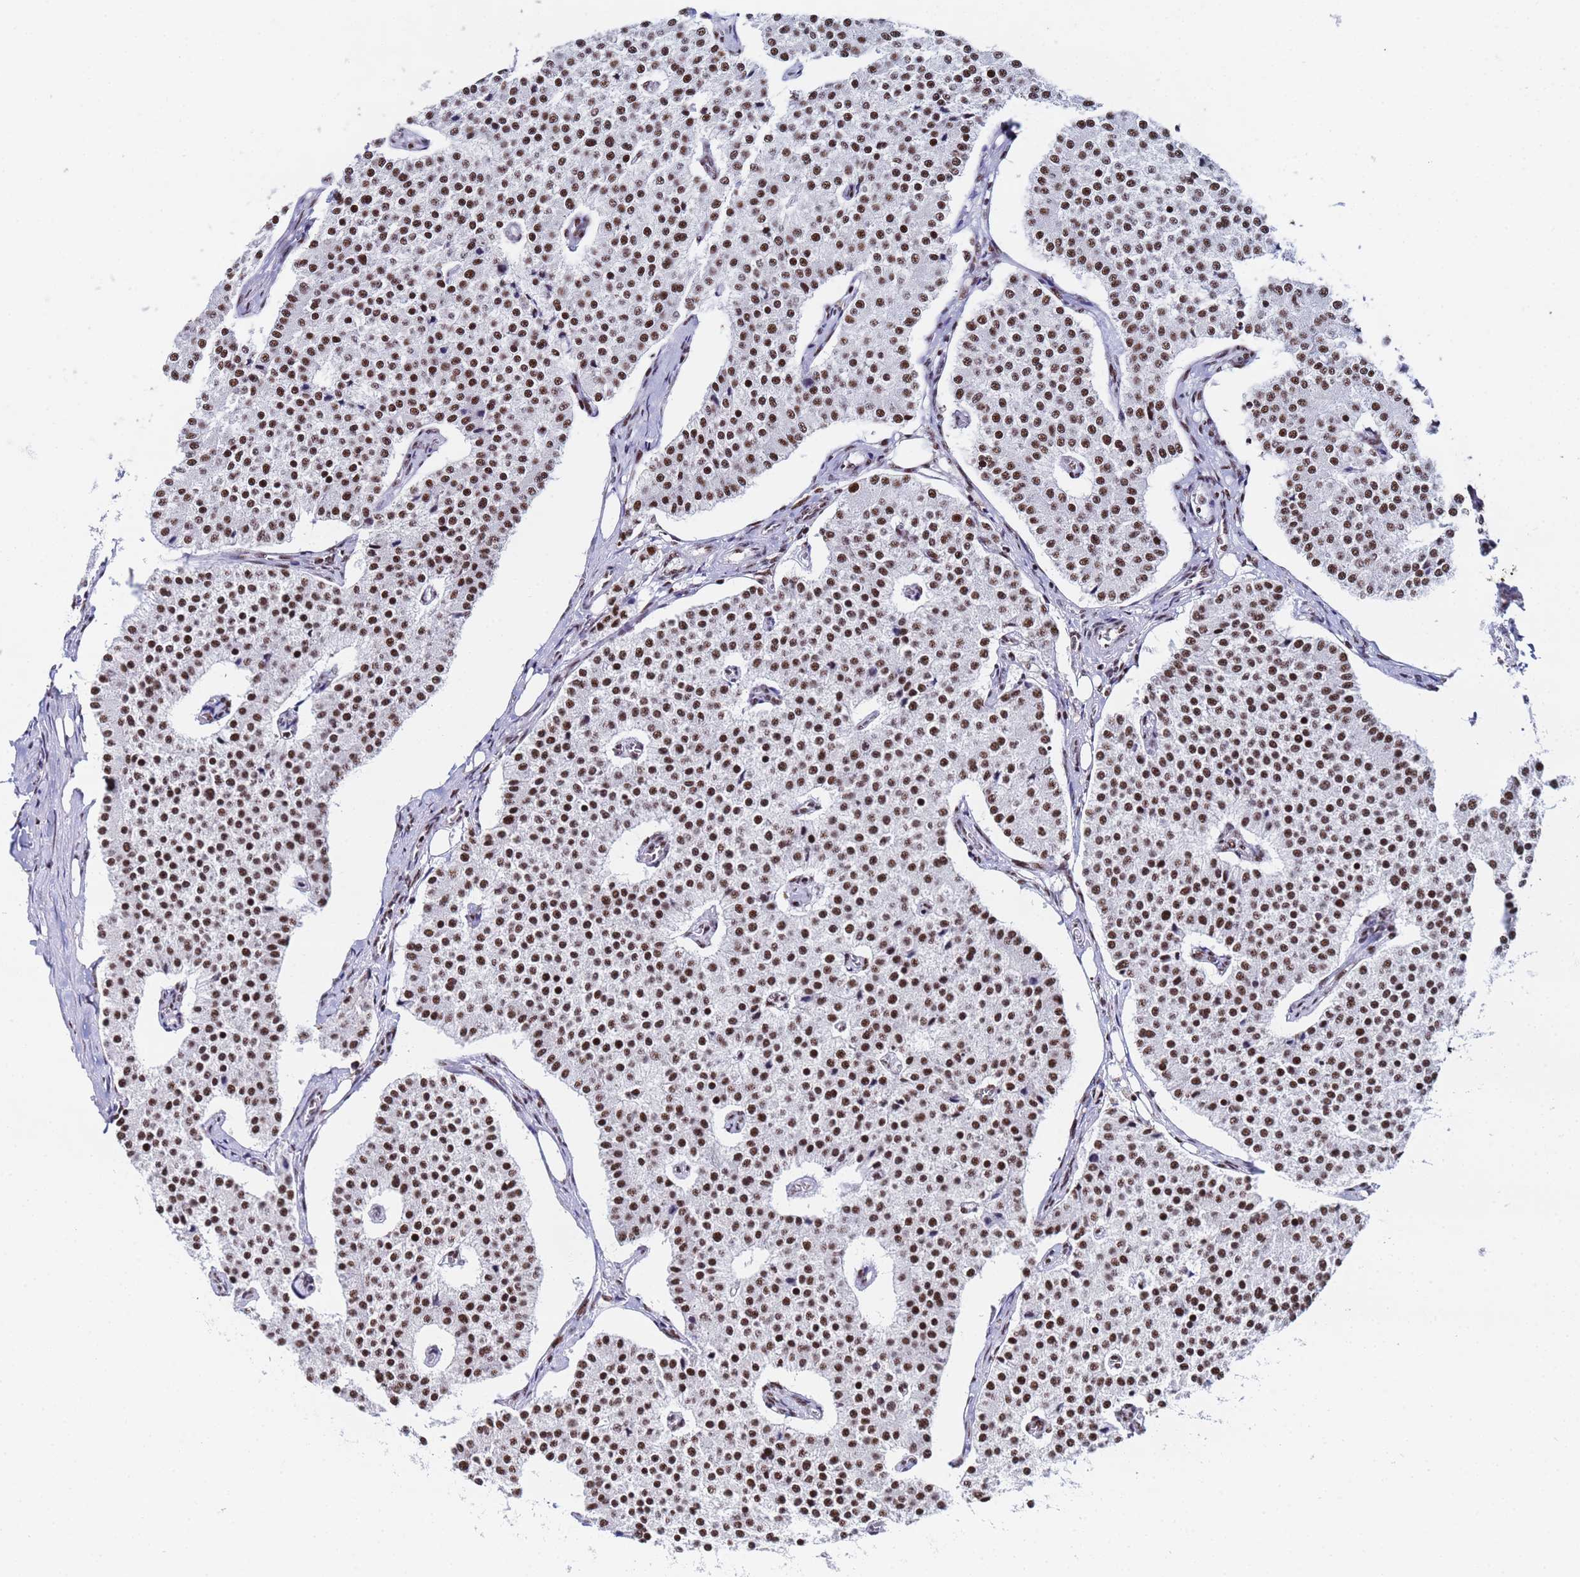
{"staining": {"intensity": "strong", "quantity": ">75%", "location": "nuclear"}, "tissue": "carcinoid", "cell_type": "Tumor cells", "image_type": "cancer", "snomed": [{"axis": "morphology", "description": "Carcinoid, malignant, NOS"}, {"axis": "topography", "description": "Colon"}], "caption": "The immunohistochemical stain highlights strong nuclear staining in tumor cells of carcinoid tissue.", "gene": "SNRPA1", "patient": {"sex": "female", "age": 52}}